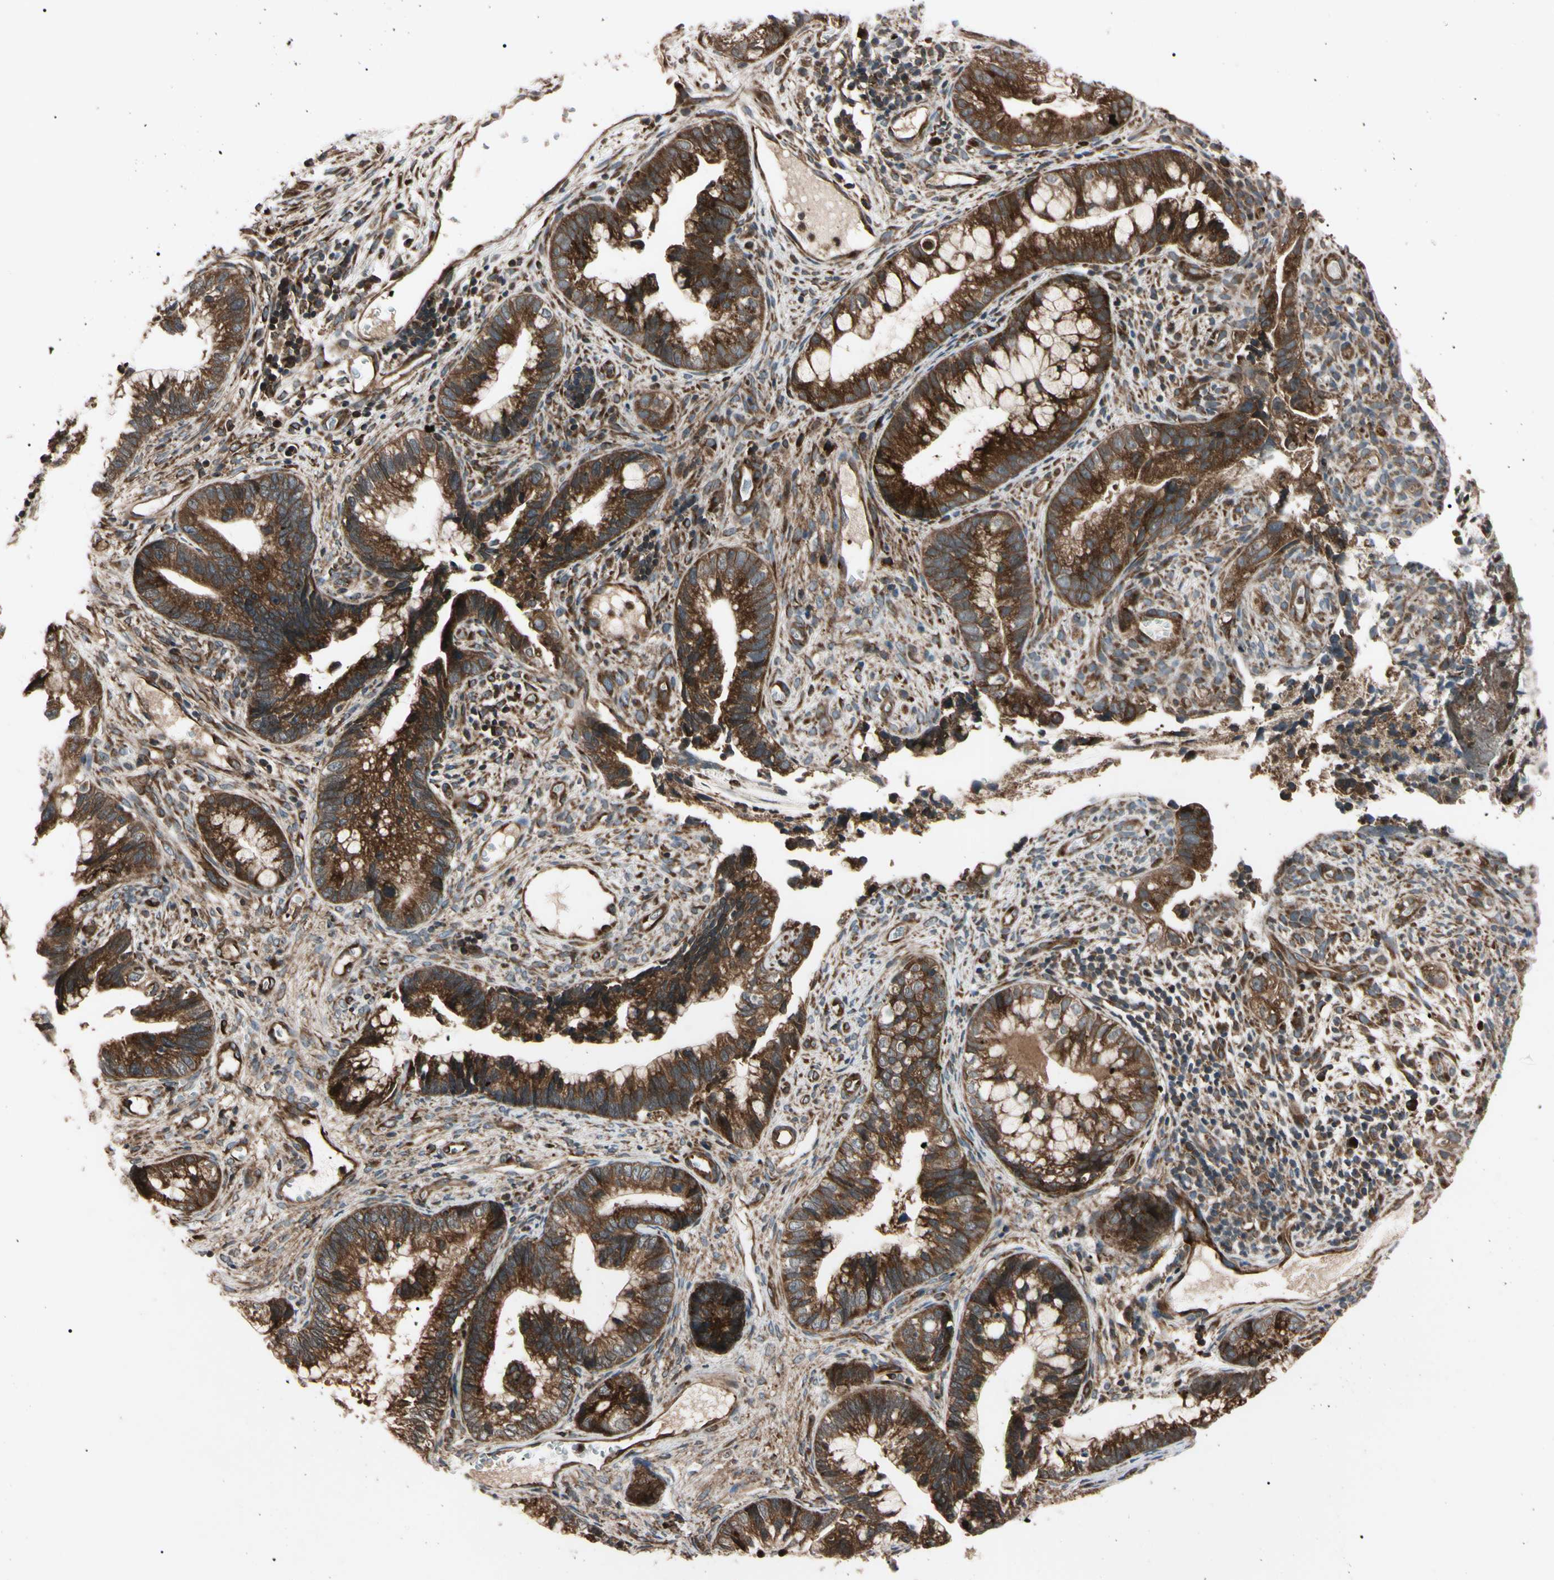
{"staining": {"intensity": "strong", "quantity": ">75%", "location": "cytoplasmic/membranous"}, "tissue": "cervical cancer", "cell_type": "Tumor cells", "image_type": "cancer", "snomed": [{"axis": "morphology", "description": "Adenocarcinoma, NOS"}, {"axis": "topography", "description": "Cervix"}], "caption": "Immunohistochemistry (IHC) of human cervical adenocarcinoma exhibits high levels of strong cytoplasmic/membranous expression in approximately >75% of tumor cells. Nuclei are stained in blue.", "gene": "GUCY1B1", "patient": {"sex": "female", "age": 44}}